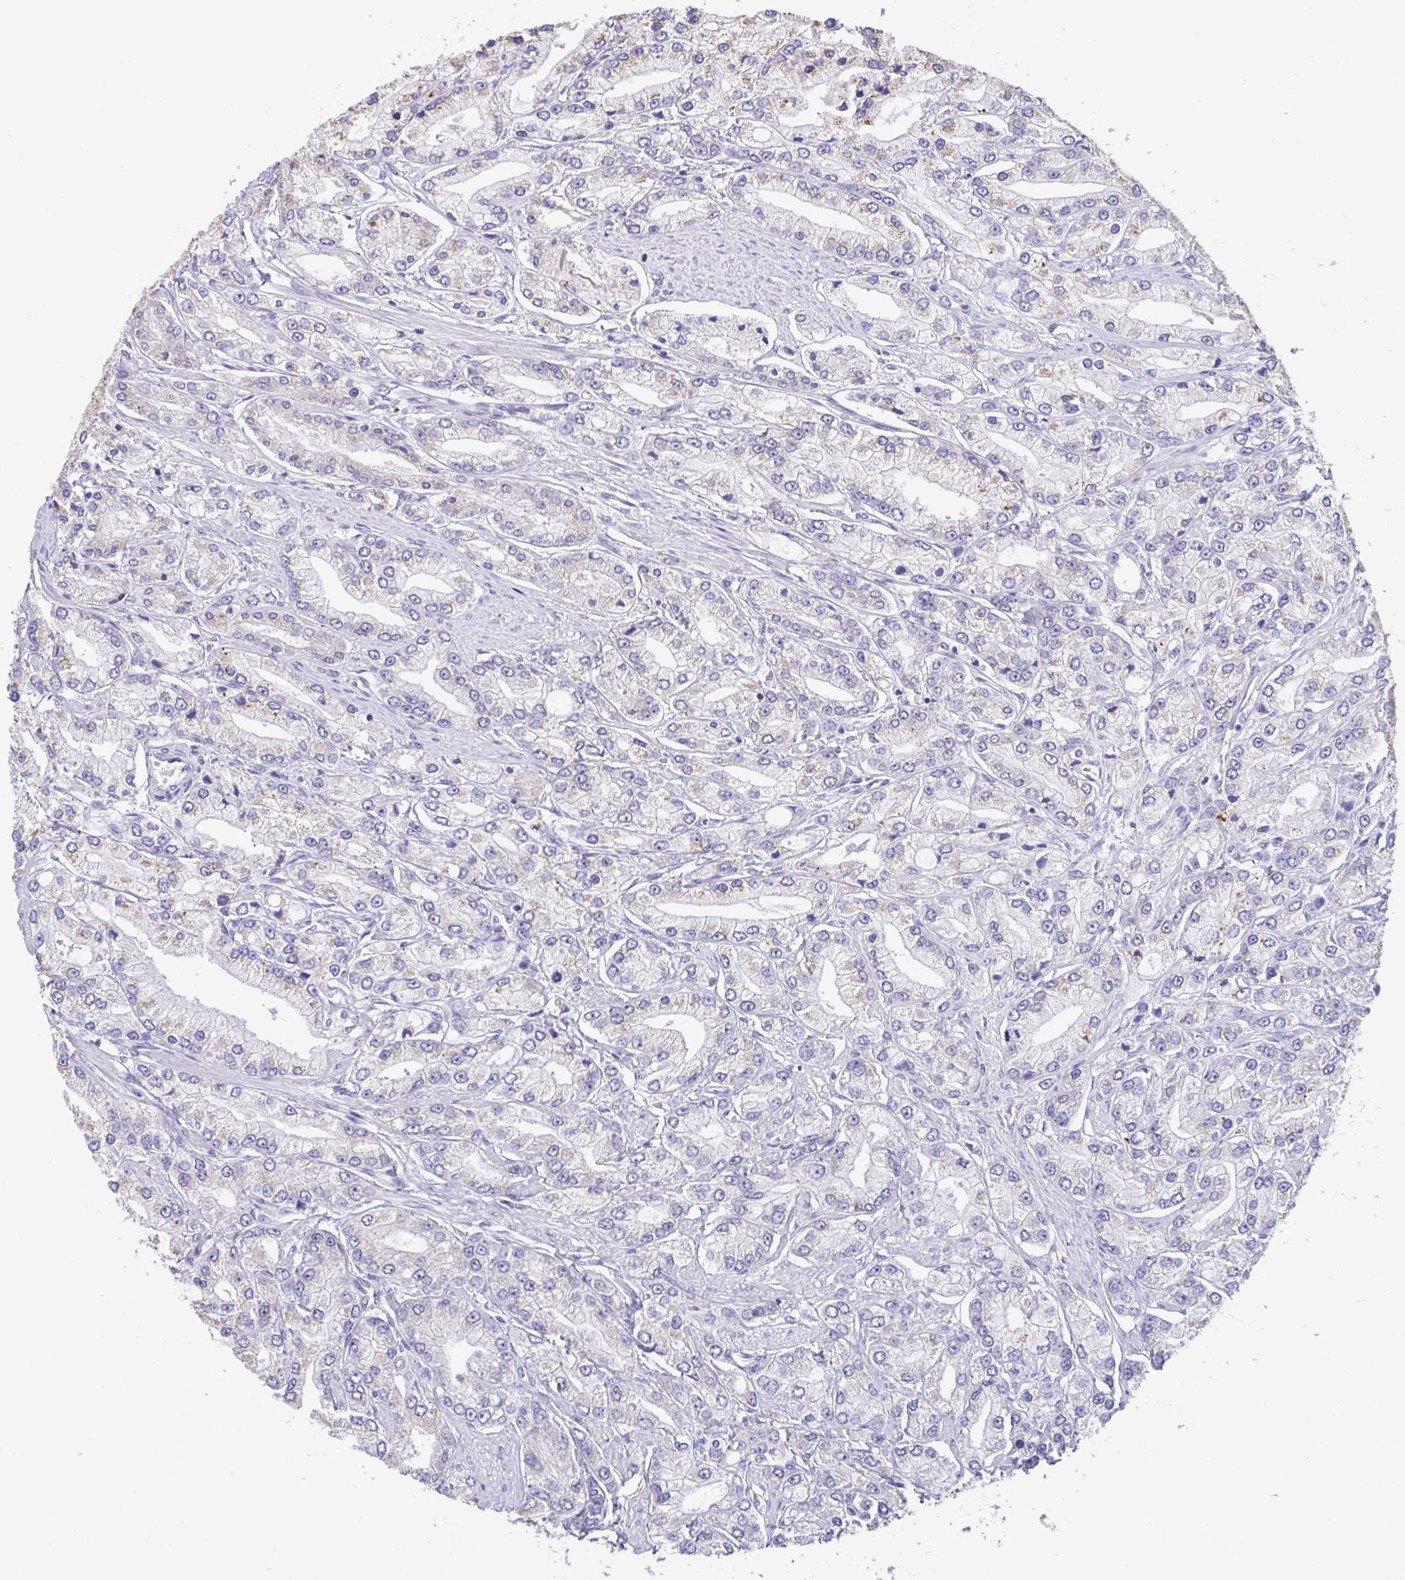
{"staining": {"intensity": "negative", "quantity": "none", "location": "none"}, "tissue": "prostate cancer", "cell_type": "Tumor cells", "image_type": "cancer", "snomed": [{"axis": "morphology", "description": "Adenocarcinoma, High grade"}, {"axis": "topography", "description": "Prostate"}], "caption": "A high-resolution photomicrograph shows immunohistochemistry (IHC) staining of high-grade adenocarcinoma (prostate), which reveals no significant staining in tumor cells. (Brightfield microscopy of DAB (3,3'-diaminobenzidine) immunohistochemistry at high magnification).", "gene": "GPR162", "patient": {"sex": "male", "age": 66}}